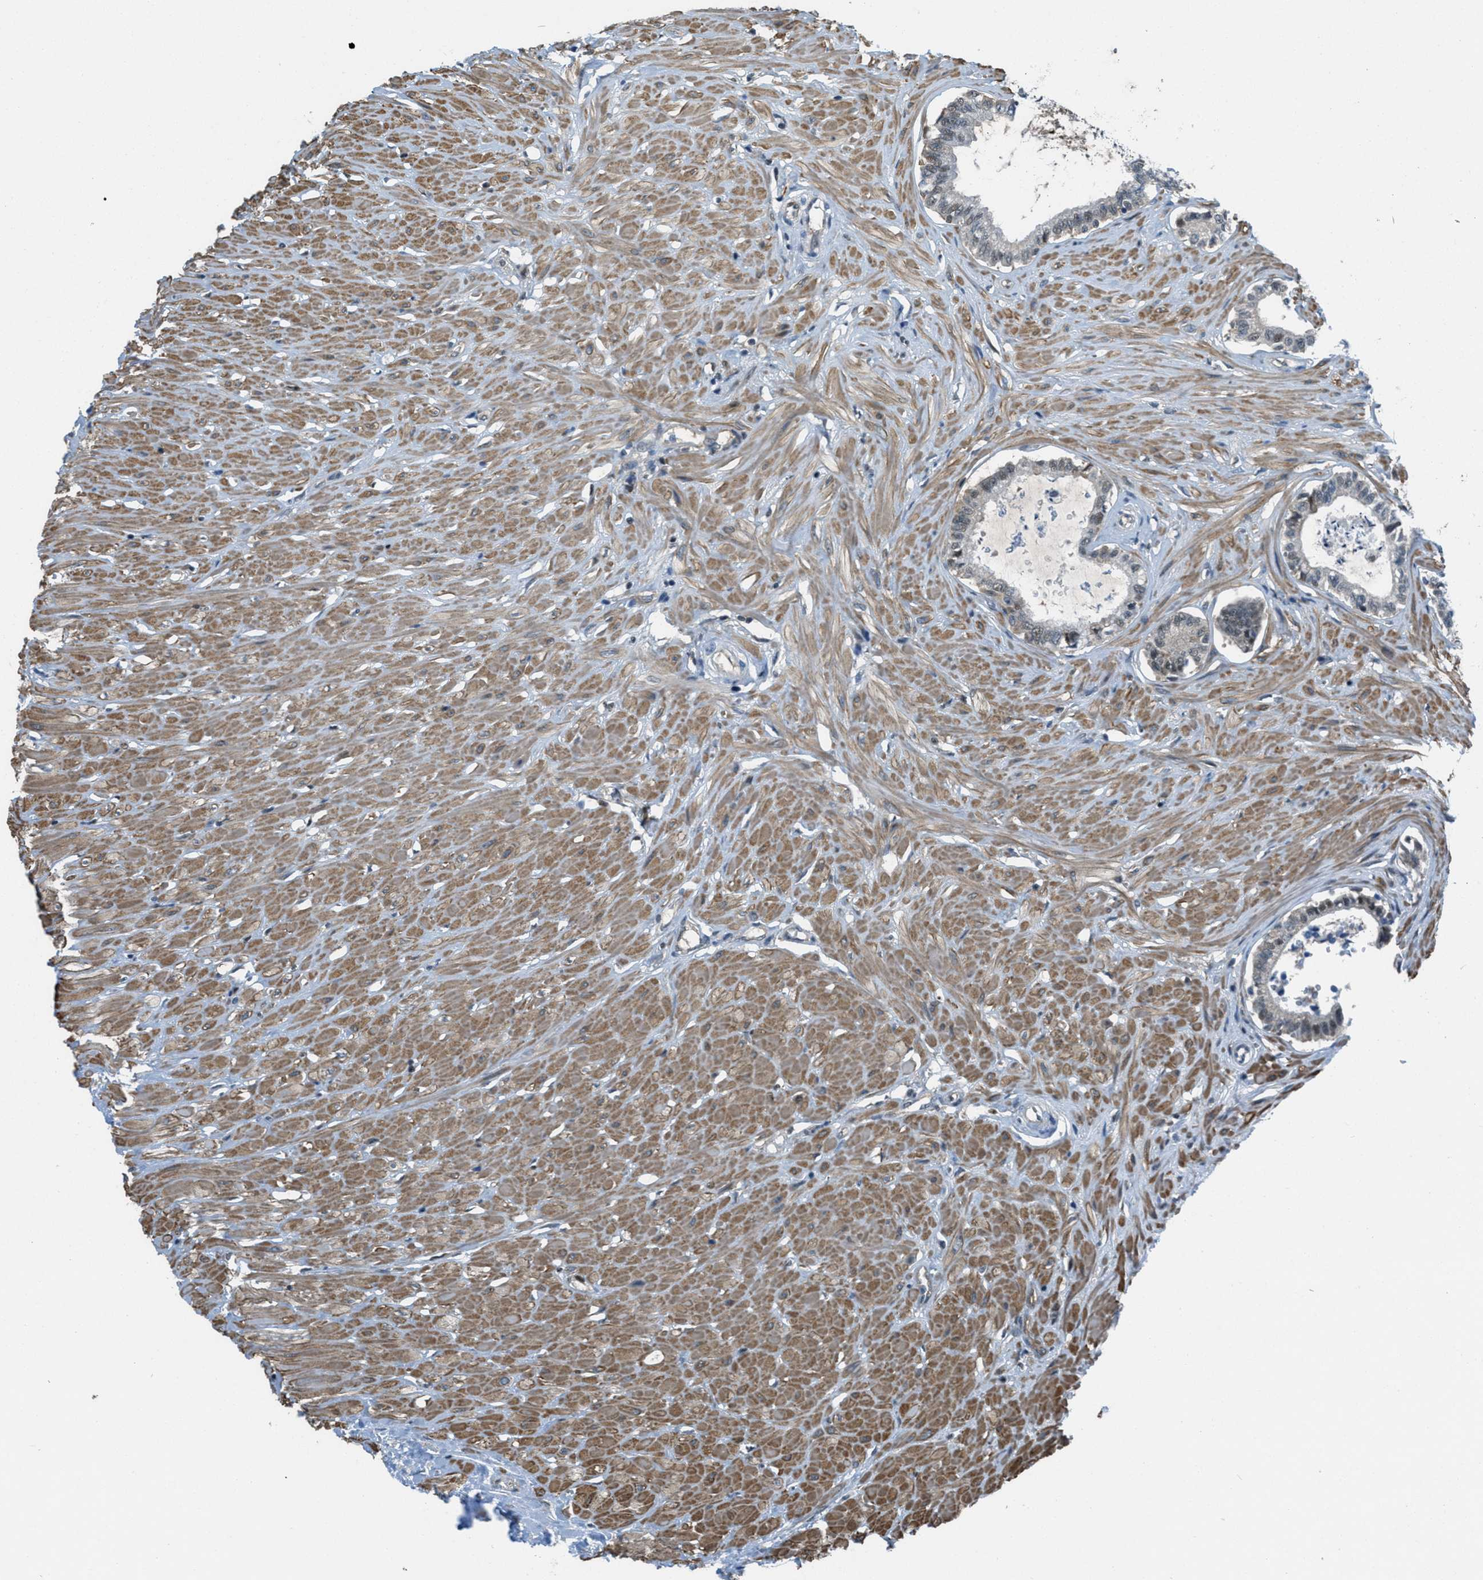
{"staining": {"intensity": "moderate", "quantity": "25%-75%", "location": "cytoplasmic/membranous"}, "tissue": "seminal vesicle", "cell_type": "Glandular cells", "image_type": "normal", "snomed": [{"axis": "morphology", "description": "Normal tissue, NOS"}, {"axis": "morphology", "description": "Adenocarcinoma, High grade"}, {"axis": "topography", "description": "Prostate"}, {"axis": "topography", "description": "Seminal veicle"}], "caption": "Immunohistochemistry (DAB) staining of benign seminal vesicle exhibits moderate cytoplasmic/membranous protein staining in about 25%-75% of glandular cells.", "gene": "PIP5K1C", "patient": {"sex": "male", "age": 55}}